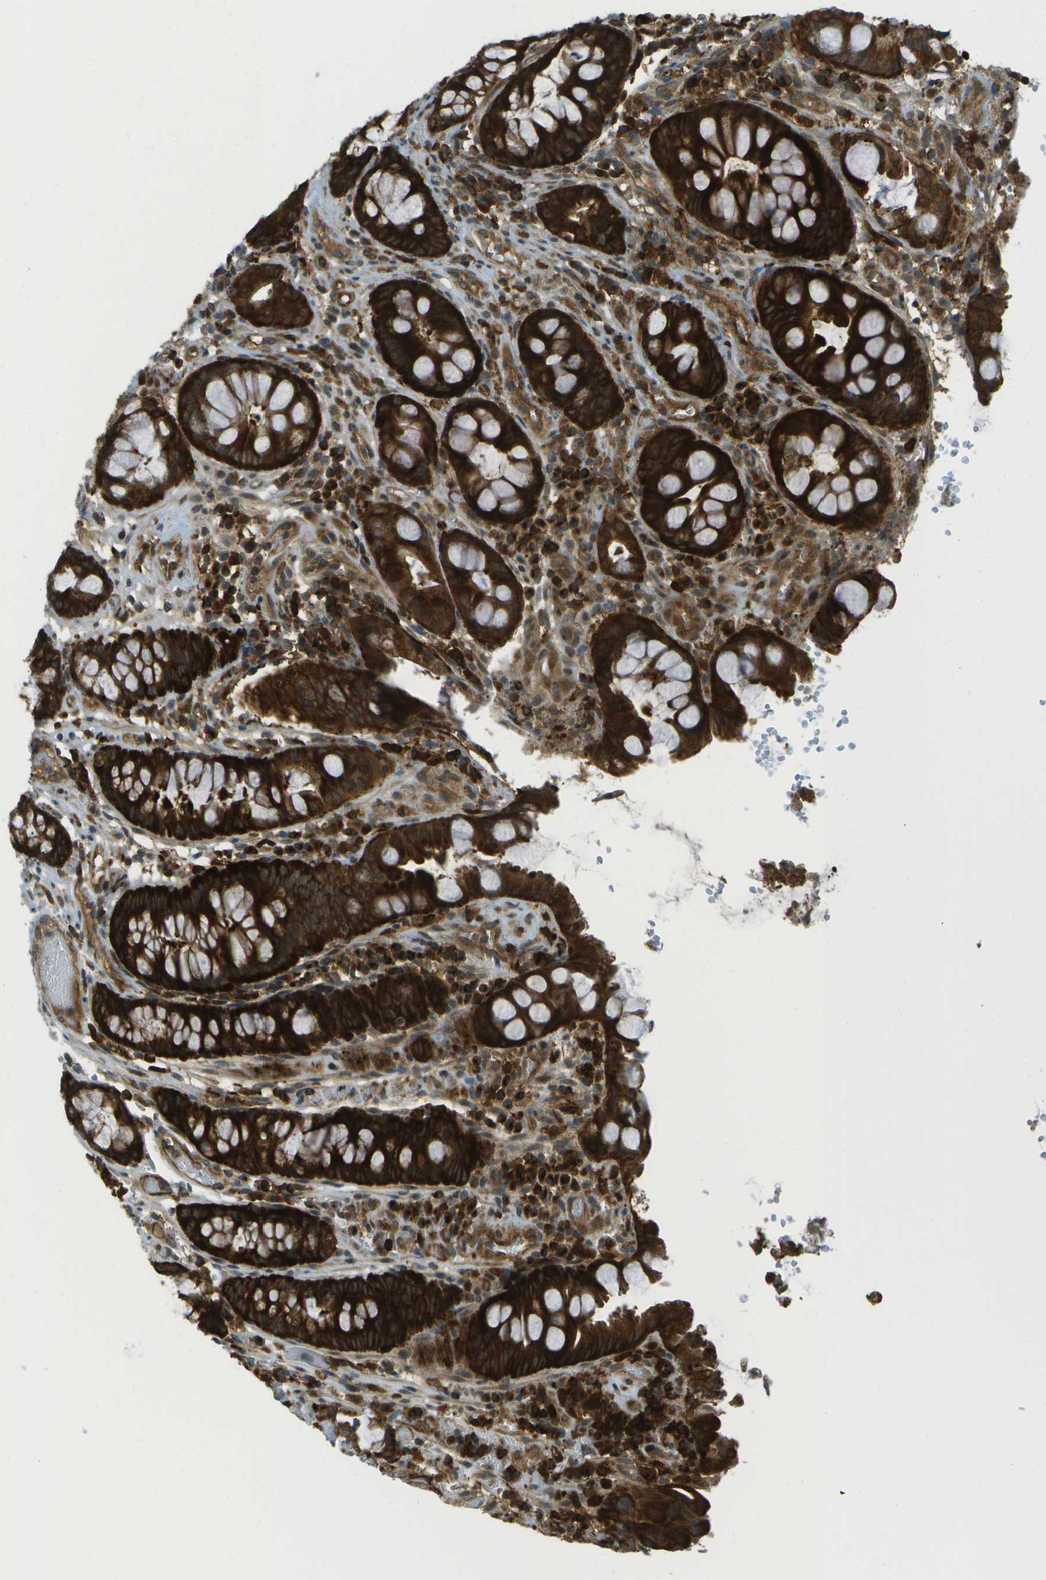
{"staining": {"intensity": "strong", "quantity": ">75%", "location": "cytoplasmic/membranous"}, "tissue": "colorectal cancer", "cell_type": "Tumor cells", "image_type": "cancer", "snomed": [{"axis": "morphology", "description": "Adenocarcinoma, NOS"}, {"axis": "topography", "description": "Colon"}], "caption": "The photomicrograph reveals immunohistochemical staining of adenocarcinoma (colorectal). There is strong cytoplasmic/membranous positivity is identified in approximately >75% of tumor cells. (Stains: DAB in brown, nuclei in blue, Microscopy: brightfield microscopy at high magnification).", "gene": "TMTC1", "patient": {"sex": "female", "age": 57}}